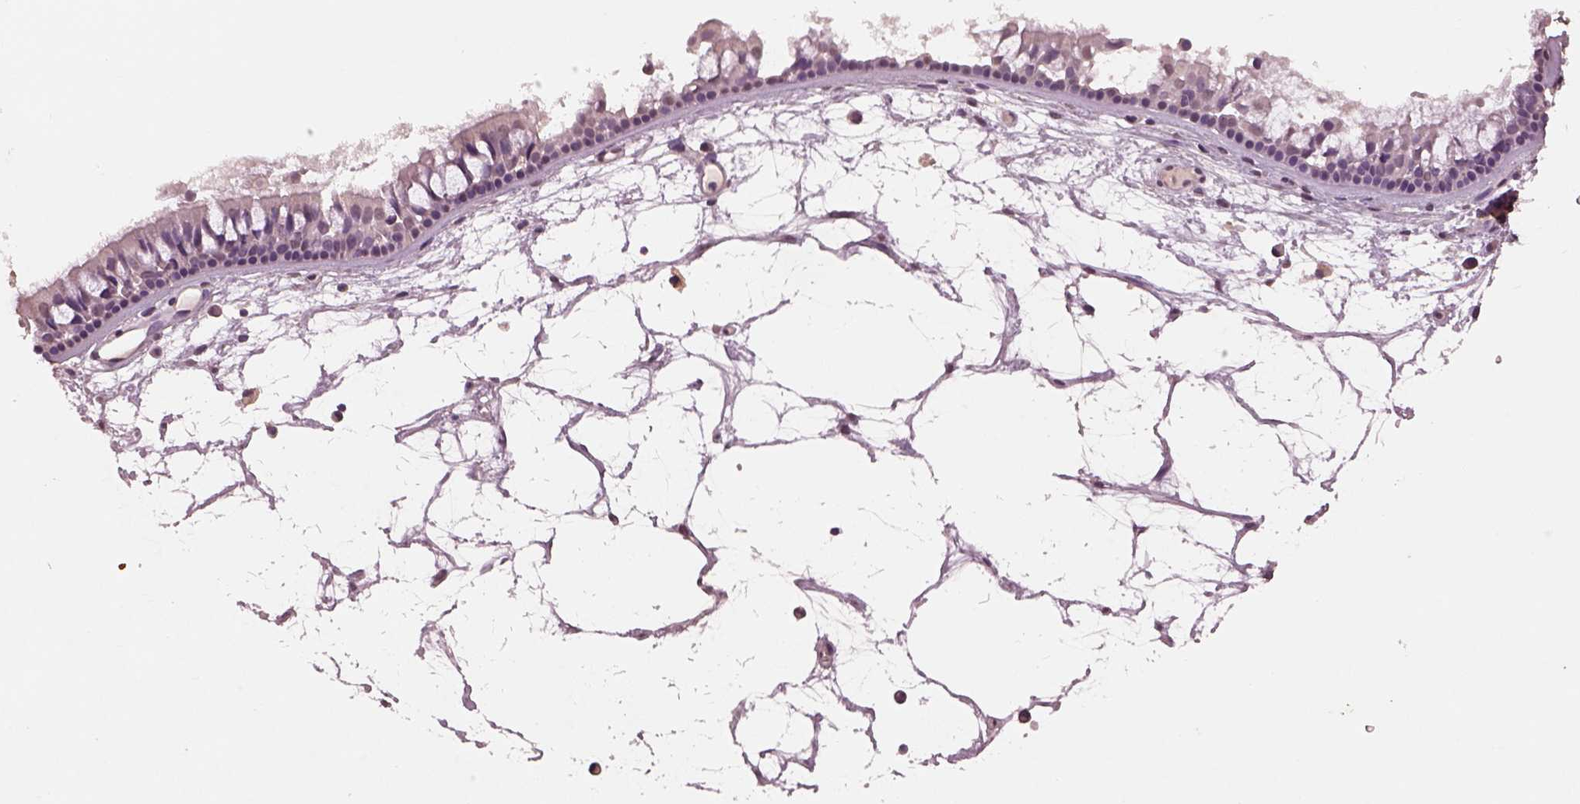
{"staining": {"intensity": "negative", "quantity": "none", "location": "none"}, "tissue": "nasopharynx", "cell_type": "Respiratory epithelial cells", "image_type": "normal", "snomed": [{"axis": "morphology", "description": "Normal tissue, NOS"}, {"axis": "topography", "description": "Nasopharynx"}], "caption": "IHC micrograph of normal nasopharynx stained for a protein (brown), which displays no expression in respiratory epithelial cells. (DAB IHC with hematoxylin counter stain).", "gene": "CPT1C", "patient": {"sex": "female", "age": 68}}